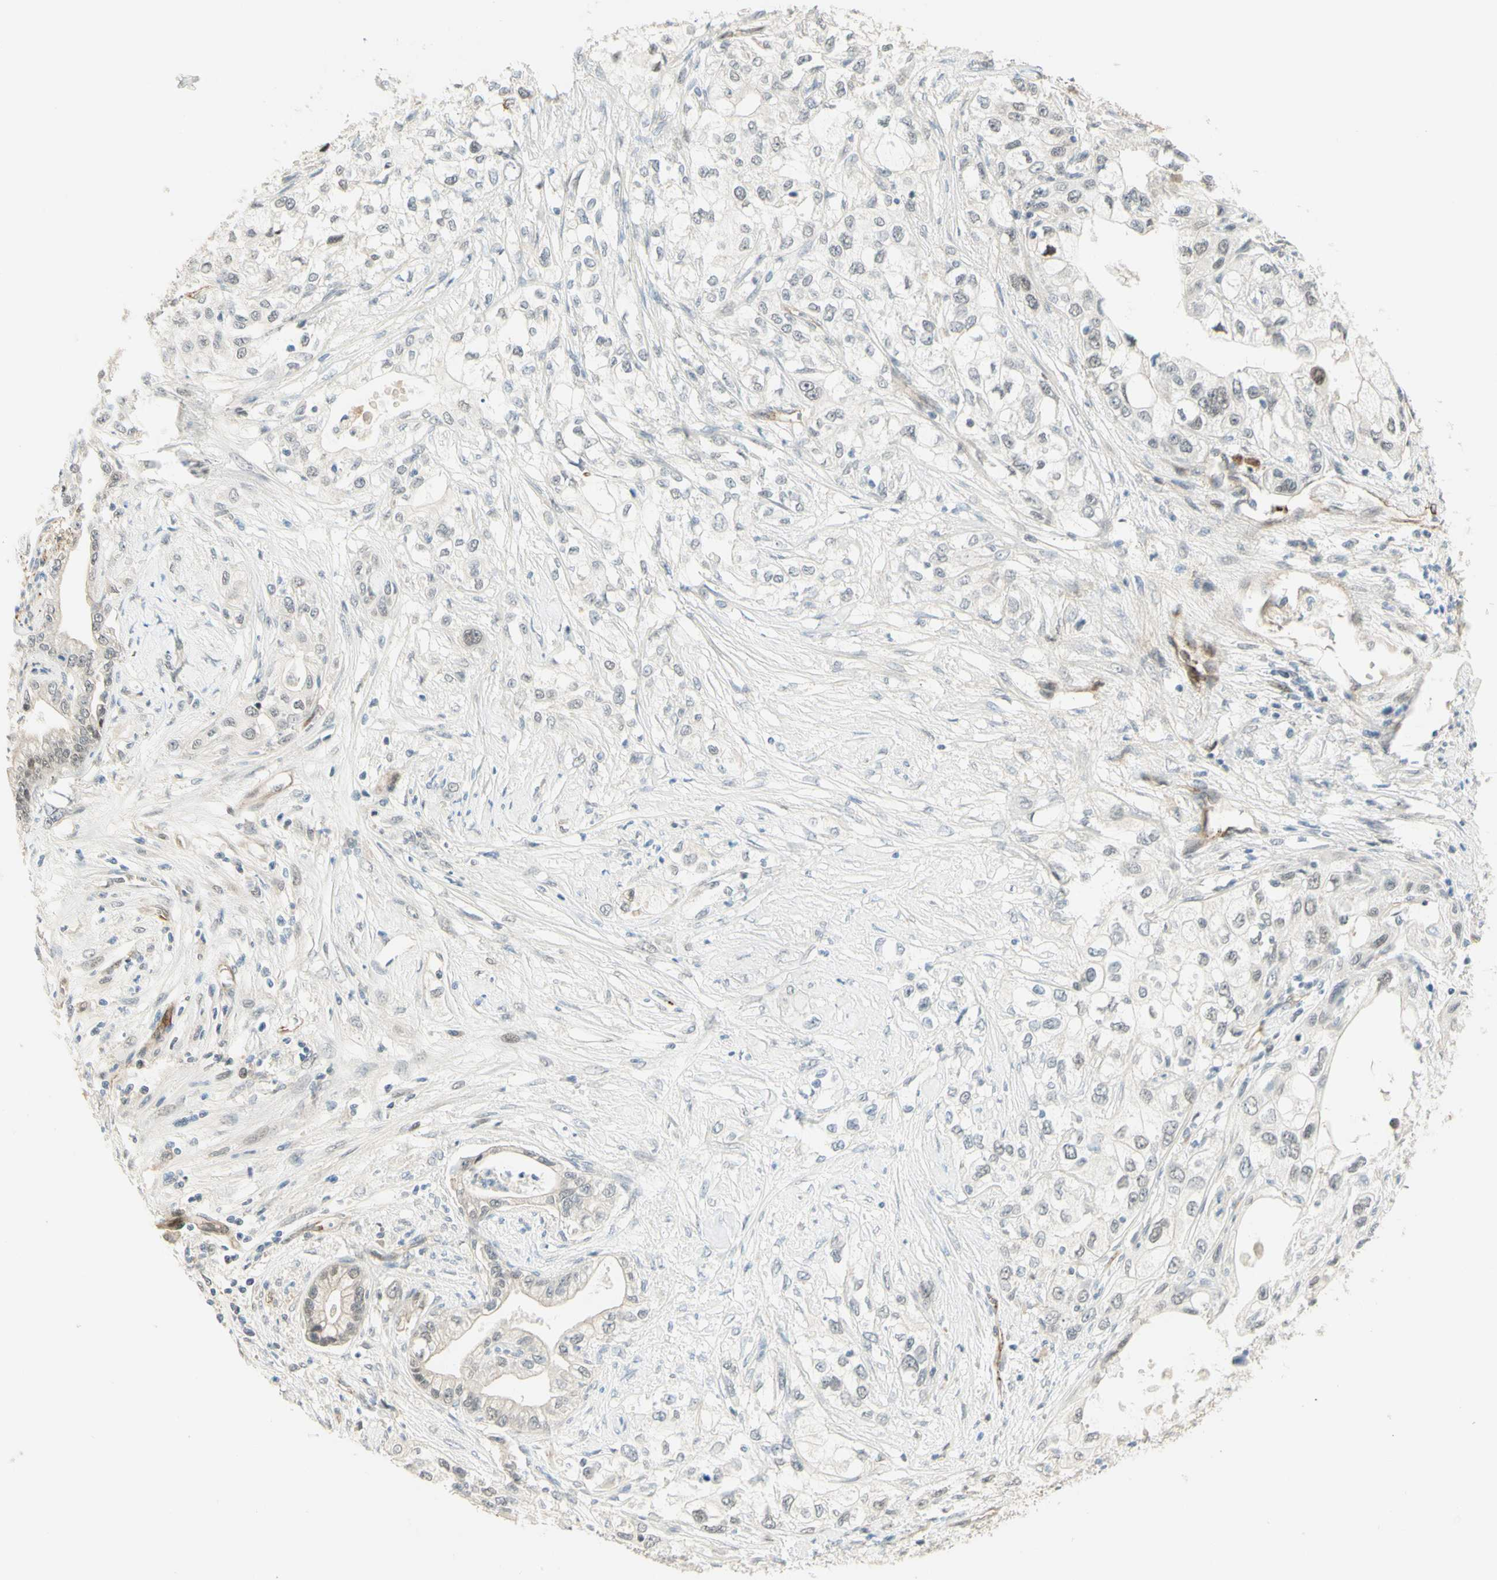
{"staining": {"intensity": "negative", "quantity": "none", "location": "none"}, "tissue": "pancreatic cancer", "cell_type": "Tumor cells", "image_type": "cancer", "snomed": [{"axis": "morphology", "description": "Adenocarcinoma, NOS"}, {"axis": "topography", "description": "Pancreas"}], "caption": "IHC micrograph of human pancreatic cancer (adenocarcinoma) stained for a protein (brown), which reveals no staining in tumor cells.", "gene": "ANGPT2", "patient": {"sex": "female", "age": 70}}